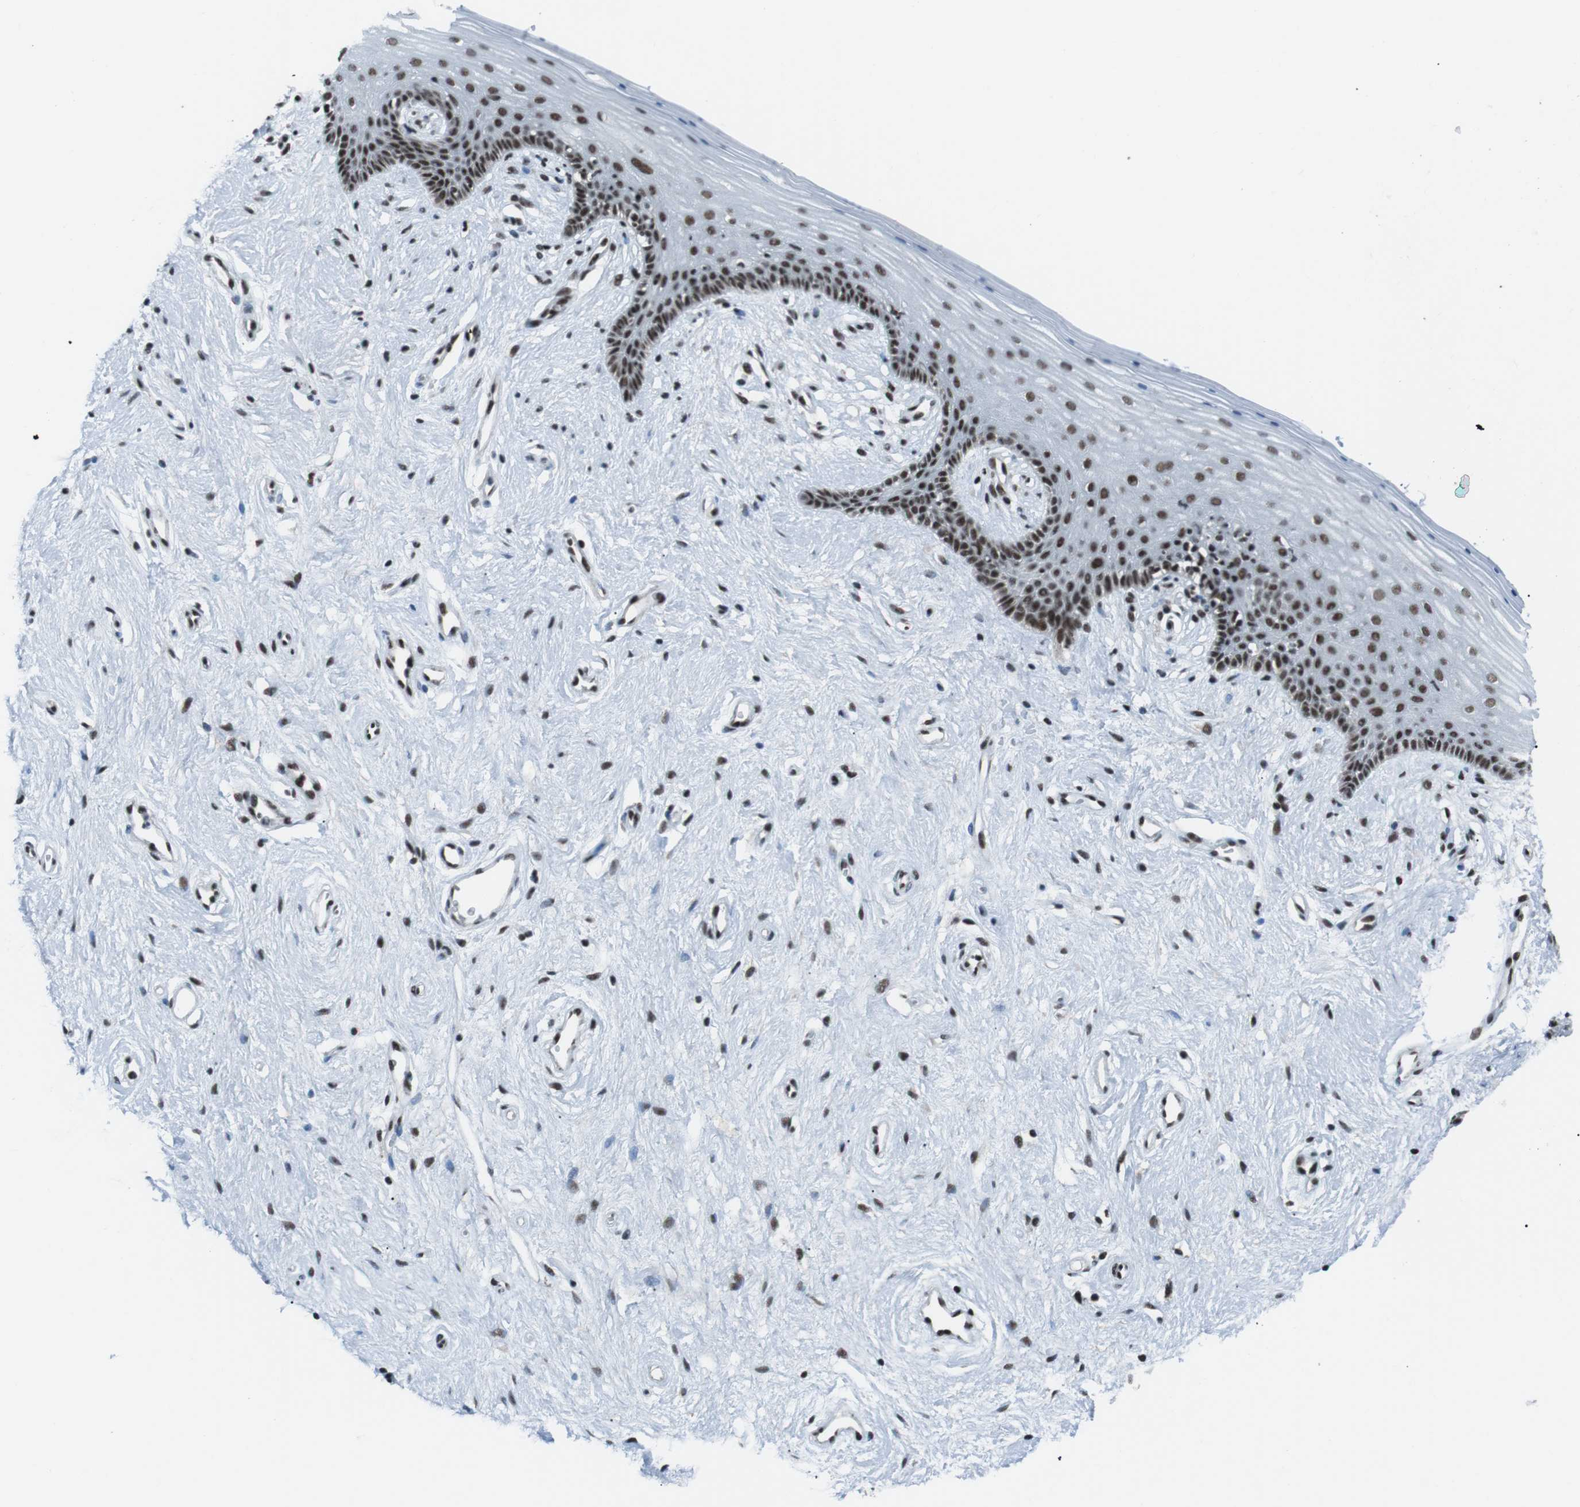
{"staining": {"intensity": "strong", "quantity": ">75%", "location": "nuclear"}, "tissue": "vagina", "cell_type": "Squamous epithelial cells", "image_type": "normal", "snomed": [{"axis": "morphology", "description": "Normal tissue, NOS"}, {"axis": "topography", "description": "Vagina"}], "caption": "Vagina stained with a brown dye displays strong nuclear positive positivity in about >75% of squamous epithelial cells.", "gene": "TAF1", "patient": {"sex": "female", "age": 44}}